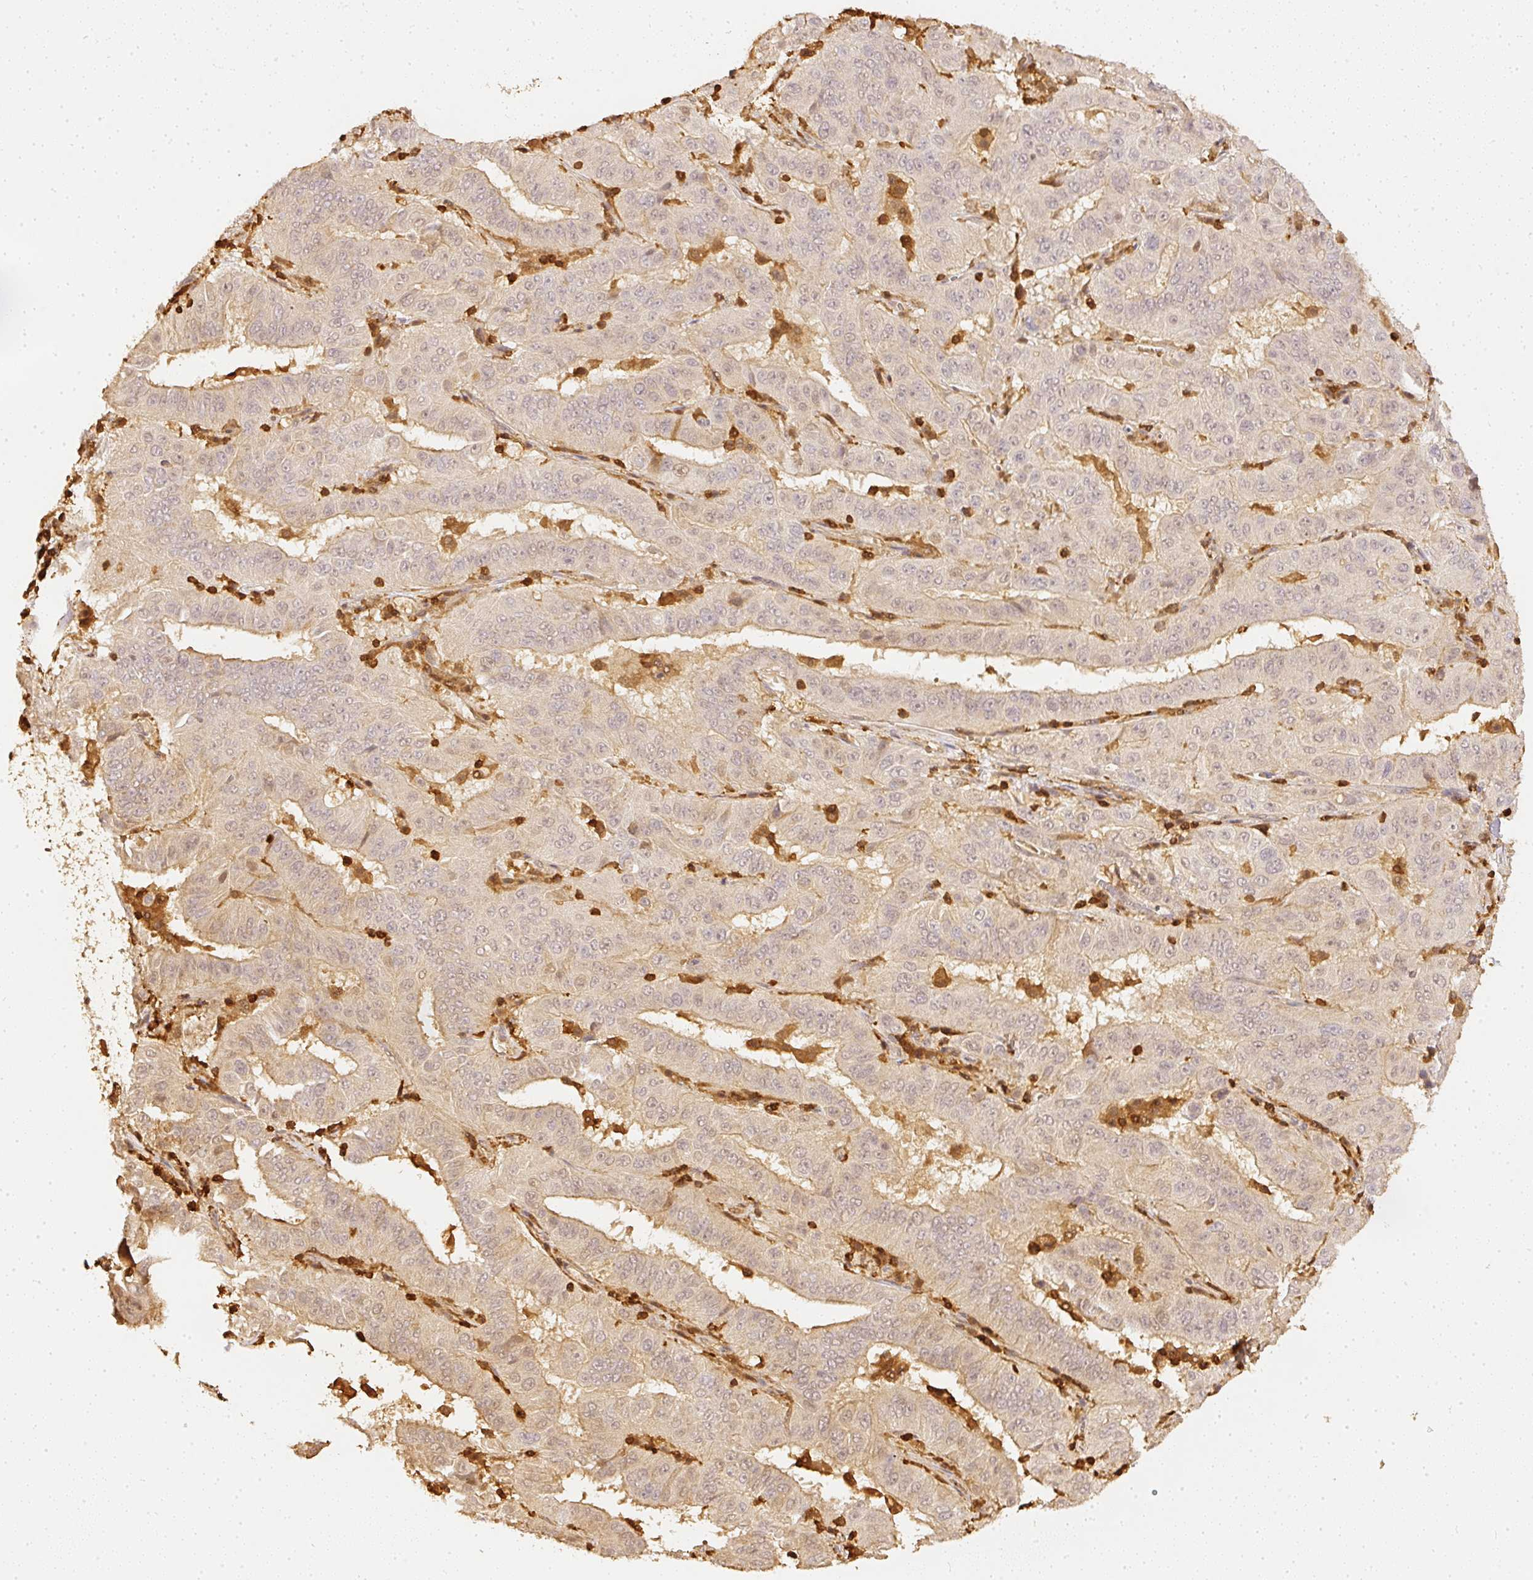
{"staining": {"intensity": "weak", "quantity": ">75%", "location": "cytoplasmic/membranous"}, "tissue": "pancreatic cancer", "cell_type": "Tumor cells", "image_type": "cancer", "snomed": [{"axis": "morphology", "description": "Adenocarcinoma, NOS"}, {"axis": "topography", "description": "Pancreas"}], "caption": "Weak cytoplasmic/membranous protein staining is present in approximately >75% of tumor cells in pancreatic cancer (adenocarcinoma). (Brightfield microscopy of DAB IHC at high magnification).", "gene": "PFN1", "patient": {"sex": "male", "age": 63}}